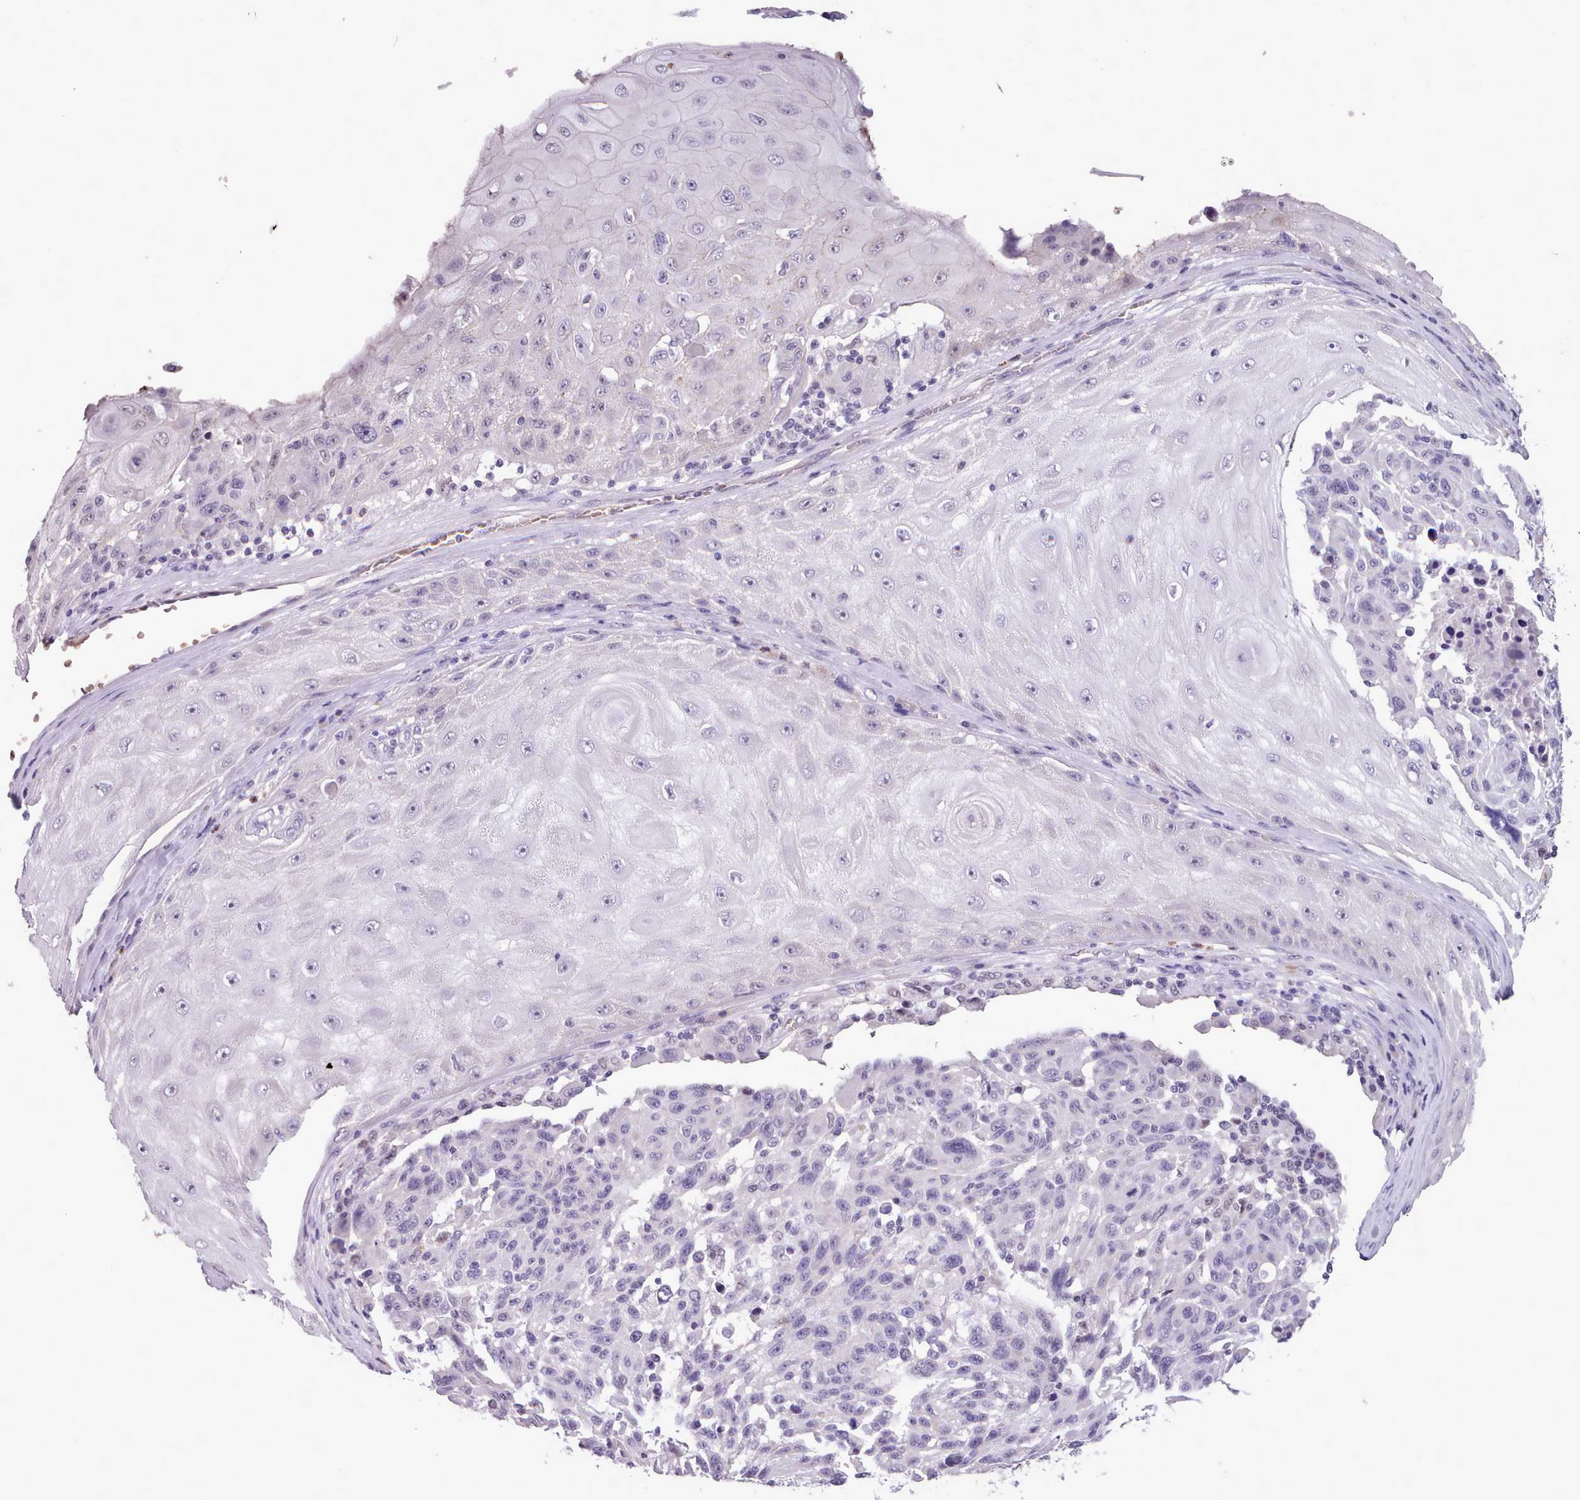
{"staining": {"intensity": "negative", "quantity": "none", "location": "none"}, "tissue": "melanoma", "cell_type": "Tumor cells", "image_type": "cancer", "snomed": [{"axis": "morphology", "description": "Malignant melanoma, NOS"}, {"axis": "topography", "description": "Skin"}], "caption": "Tumor cells show no significant protein staining in melanoma. The staining is performed using DAB (3,3'-diaminobenzidine) brown chromogen with nuclei counter-stained in using hematoxylin.", "gene": "KCTD16", "patient": {"sex": "male", "age": 53}}